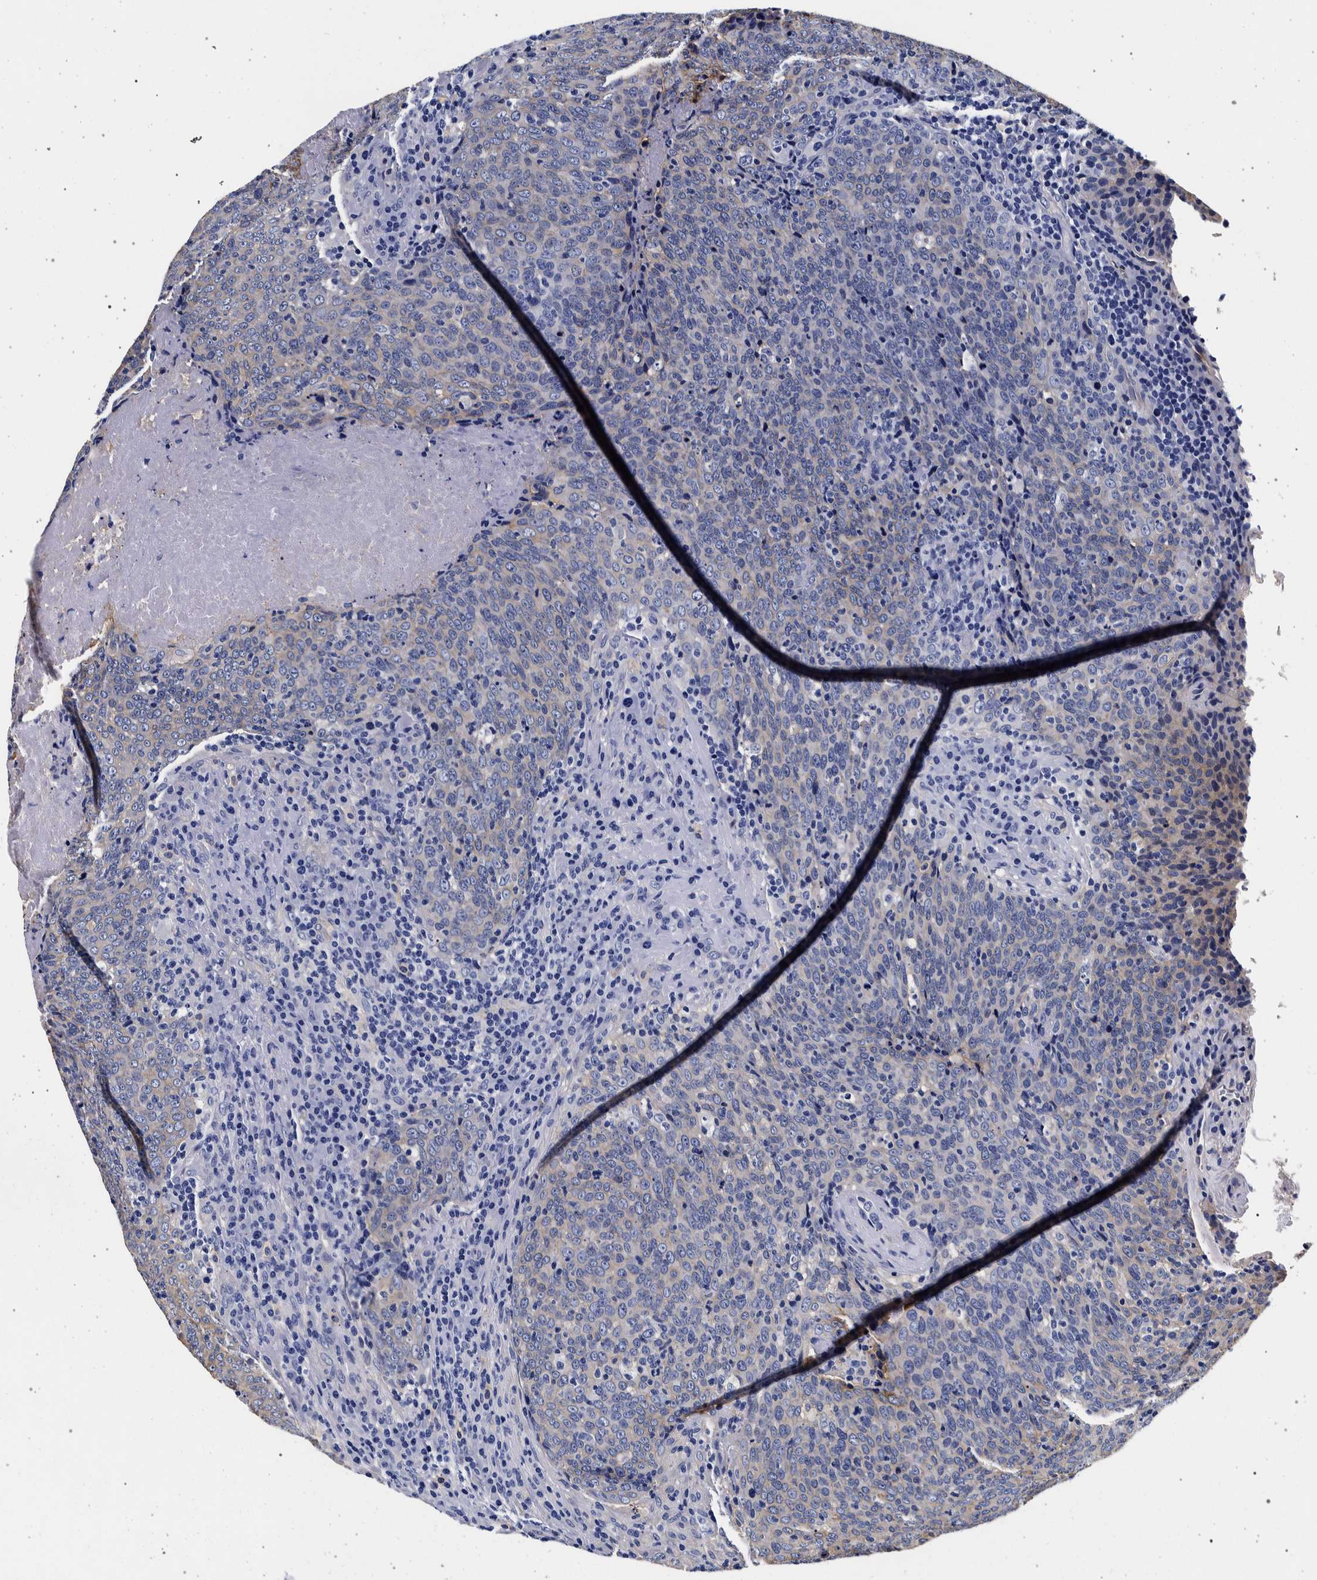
{"staining": {"intensity": "weak", "quantity": "<25%", "location": "cytoplasmic/membranous"}, "tissue": "head and neck cancer", "cell_type": "Tumor cells", "image_type": "cancer", "snomed": [{"axis": "morphology", "description": "Squamous cell carcinoma, NOS"}, {"axis": "morphology", "description": "Squamous cell carcinoma, metastatic, NOS"}, {"axis": "topography", "description": "Lymph node"}, {"axis": "topography", "description": "Head-Neck"}], "caption": "High magnification brightfield microscopy of metastatic squamous cell carcinoma (head and neck) stained with DAB (3,3'-diaminobenzidine) (brown) and counterstained with hematoxylin (blue): tumor cells show no significant expression. (DAB (3,3'-diaminobenzidine) immunohistochemistry (IHC) visualized using brightfield microscopy, high magnification).", "gene": "NIBAN2", "patient": {"sex": "male", "age": 62}}